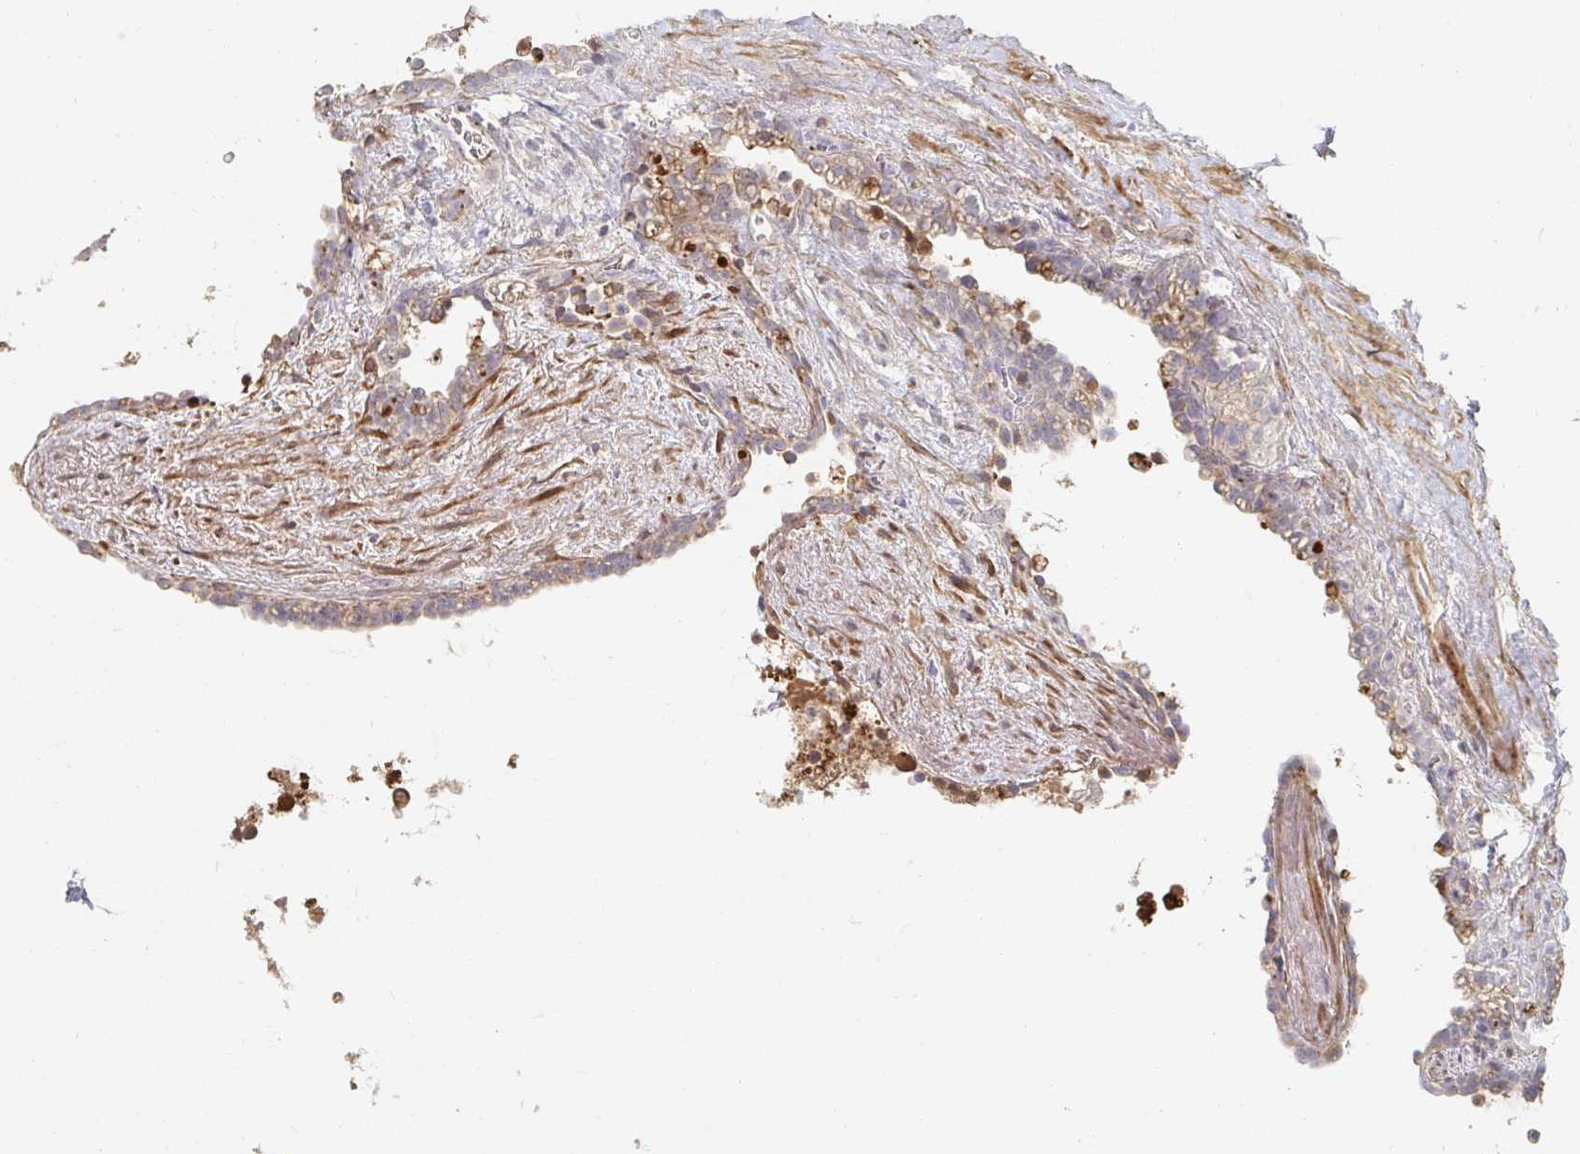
{"staining": {"intensity": "weak", "quantity": "<25%", "location": "cytoplasmic/membranous"}, "tissue": "seminal vesicle", "cell_type": "Glandular cells", "image_type": "normal", "snomed": [{"axis": "morphology", "description": "Normal tissue, NOS"}, {"axis": "topography", "description": "Seminal veicle"}], "caption": "Immunohistochemical staining of unremarkable seminal vesicle reveals no significant expression in glandular cells. Brightfield microscopy of immunohistochemistry stained with DAB (brown) and hematoxylin (blue), captured at high magnification.", "gene": "NME9", "patient": {"sex": "male", "age": 76}}